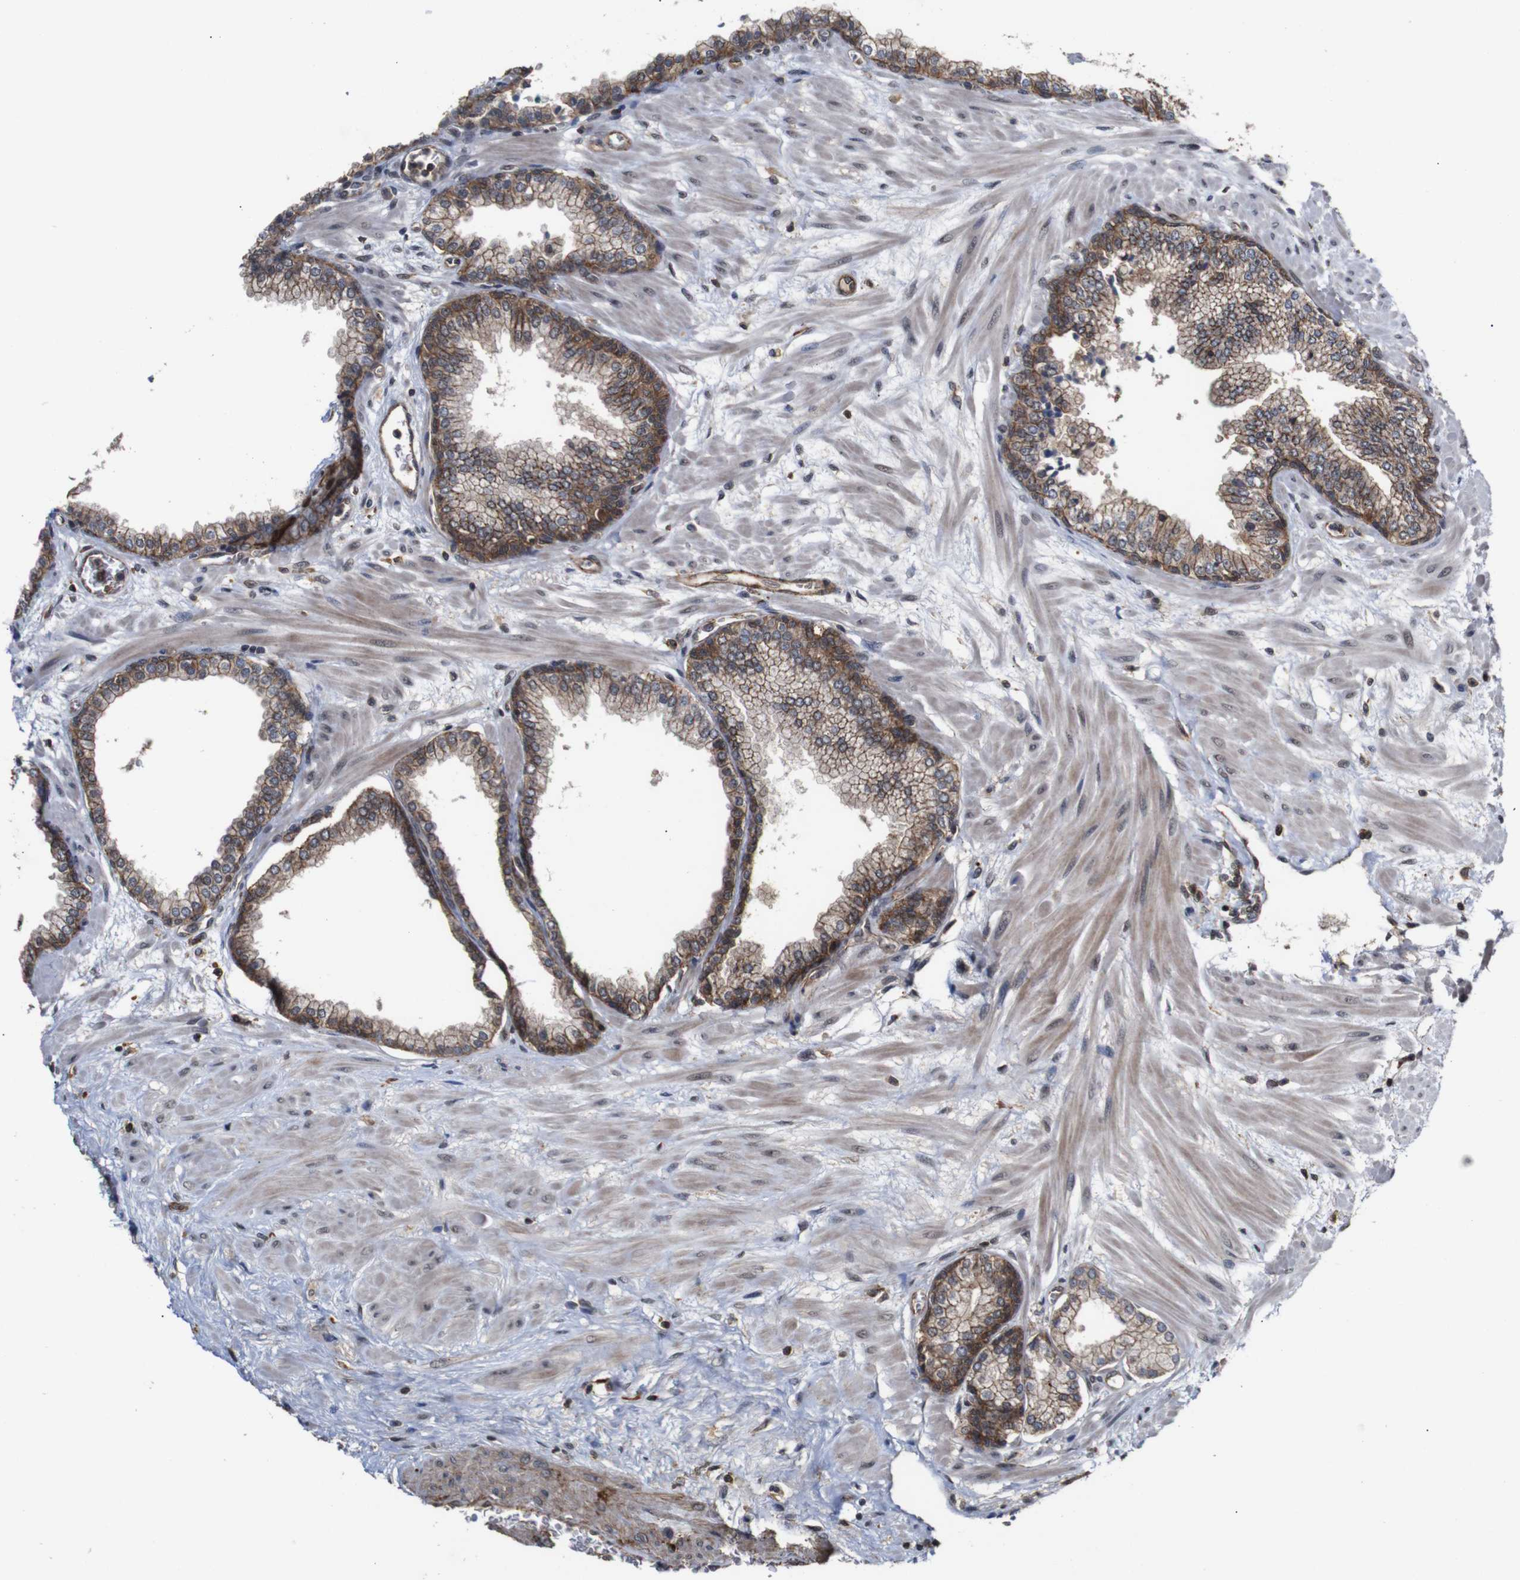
{"staining": {"intensity": "moderate", "quantity": ">75%", "location": "cytoplasmic/membranous"}, "tissue": "prostate", "cell_type": "Glandular cells", "image_type": "normal", "snomed": [{"axis": "morphology", "description": "Normal tissue, NOS"}, {"axis": "morphology", "description": "Urothelial carcinoma, Low grade"}, {"axis": "topography", "description": "Urinary bladder"}, {"axis": "topography", "description": "Prostate"}], "caption": "Immunohistochemistry (DAB (3,3'-diaminobenzidine)) staining of normal human prostate displays moderate cytoplasmic/membranous protein expression in about >75% of glandular cells. The staining is performed using DAB brown chromogen to label protein expression. The nuclei are counter-stained blue using hematoxylin.", "gene": "NANOS1", "patient": {"sex": "male", "age": 60}}